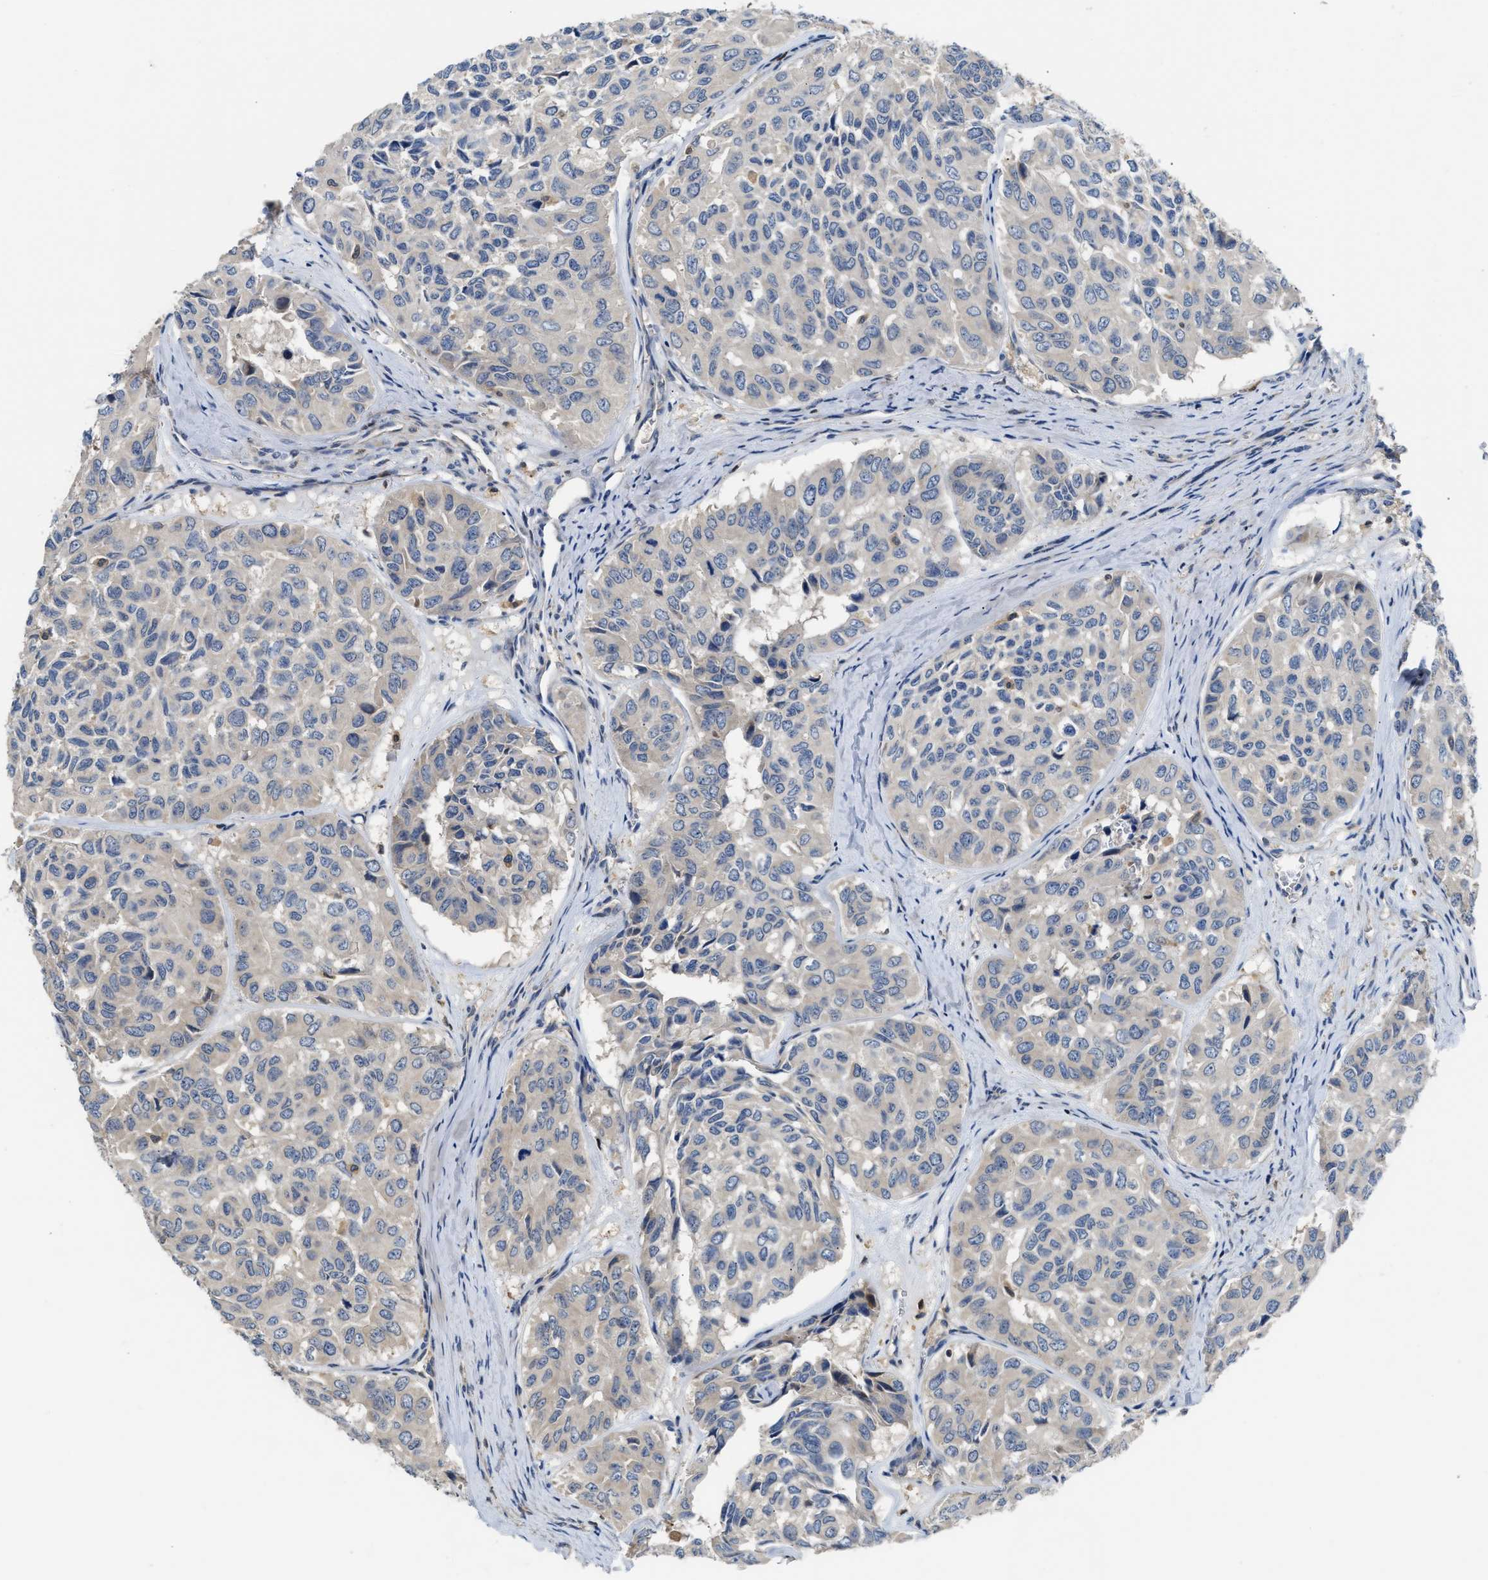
{"staining": {"intensity": "negative", "quantity": "none", "location": "none"}, "tissue": "head and neck cancer", "cell_type": "Tumor cells", "image_type": "cancer", "snomed": [{"axis": "morphology", "description": "Adenocarcinoma, NOS"}, {"axis": "topography", "description": "Salivary gland, NOS"}, {"axis": "topography", "description": "Head-Neck"}], "caption": "High magnification brightfield microscopy of adenocarcinoma (head and neck) stained with DAB (3,3'-diaminobenzidine) (brown) and counterstained with hematoxylin (blue): tumor cells show no significant staining. The staining is performed using DAB brown chromogen with nuclei counter-stained in using hematoxylin.", "gene": "OSTF1", "patient": {"sex": "female", "age": 76}}